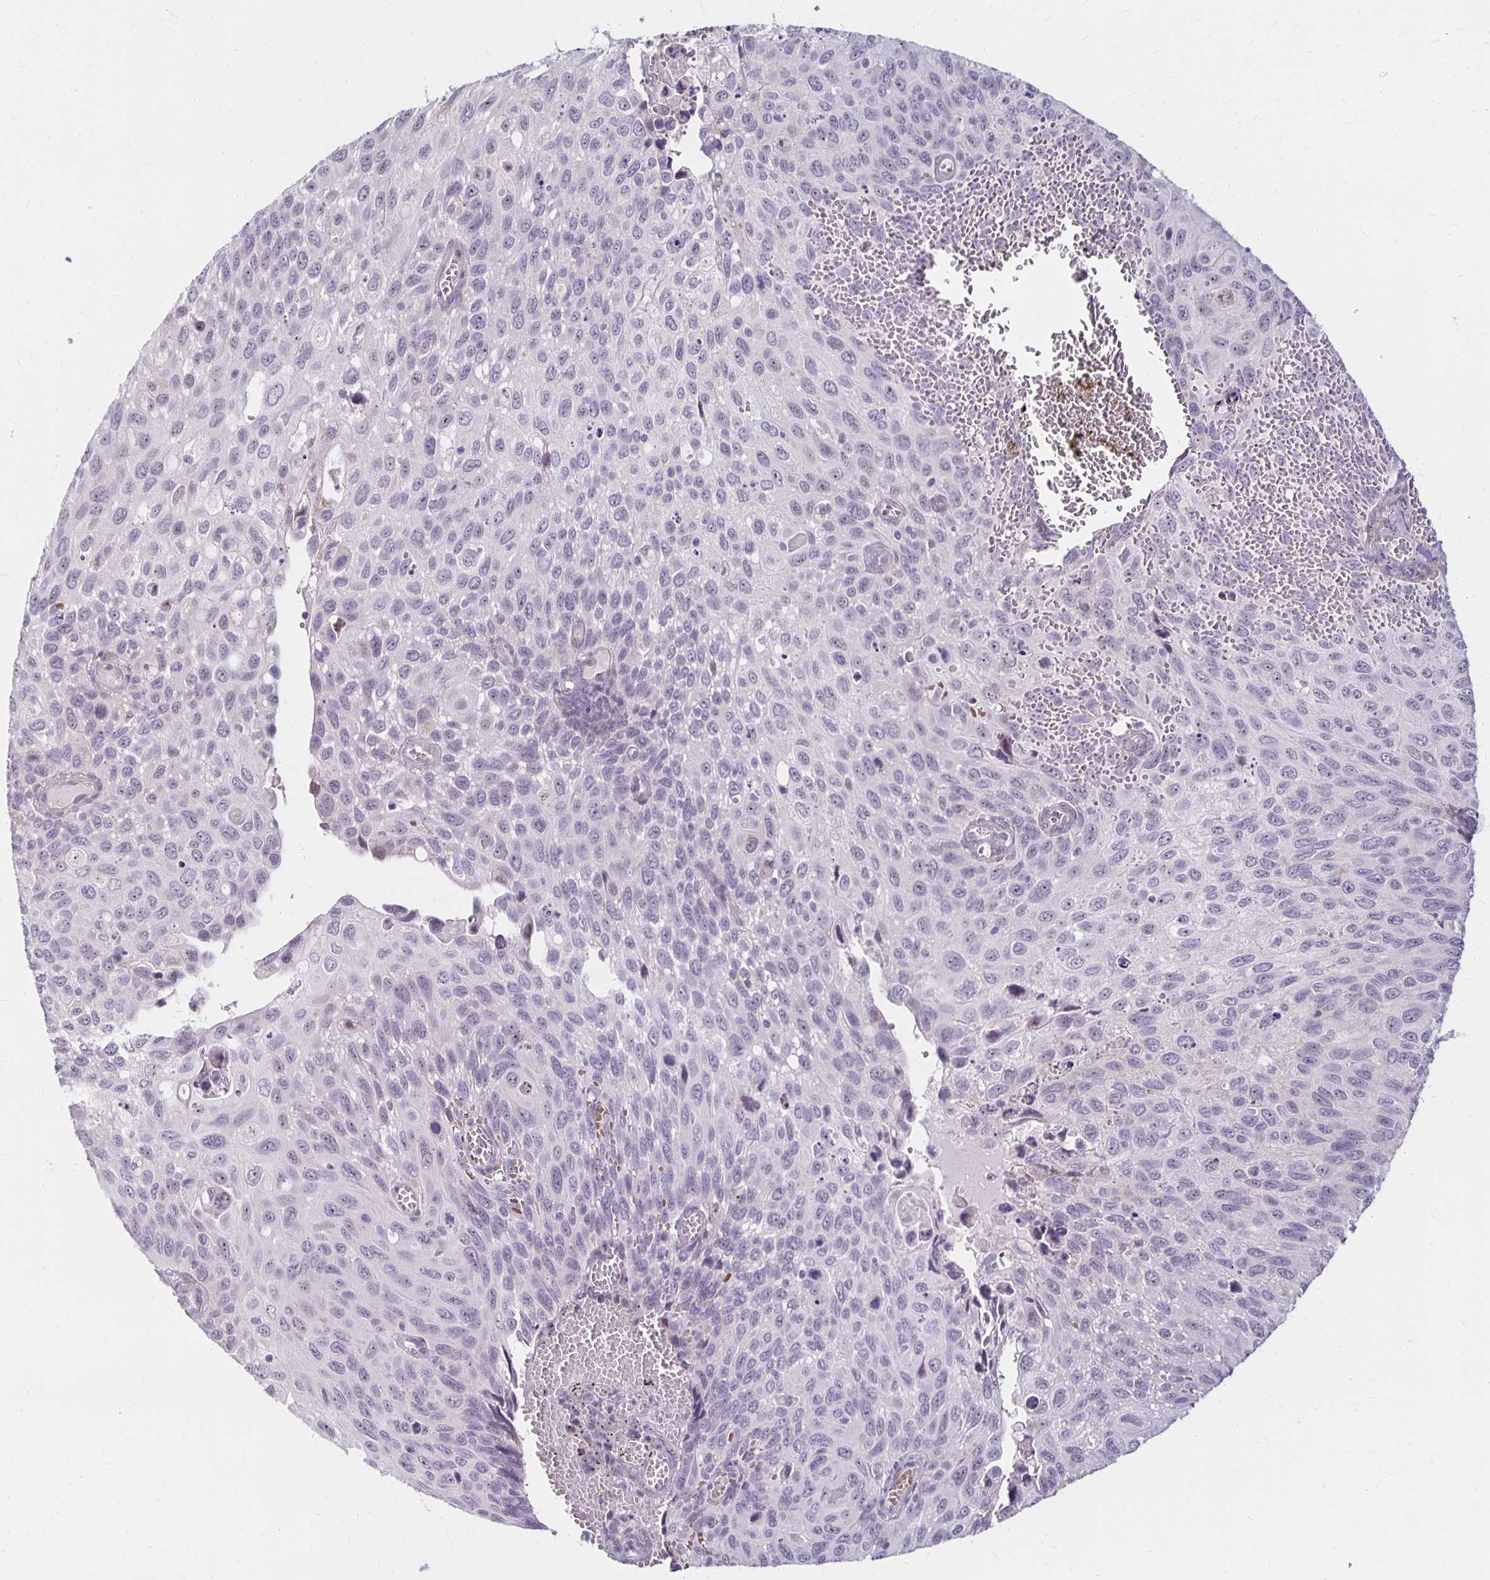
{"staining": {"intensity": "negative", "quantity": "none", "location": "none"}, "tissue": "cervical cancer", "cell_type": "Tumor cells", "image_type": "cancer", "snomed": [{"axis": "morphology", "description": "Squamous cell carcinoma, NOS"}, {"axis": "topography", "description": "Cervix"}], "caption": "Tumor cells are negative for protein expression in human squamous cell carcinoma (cervical).", "gene": "DAGLA", "patient": {"sex": "female", "age": 70}}